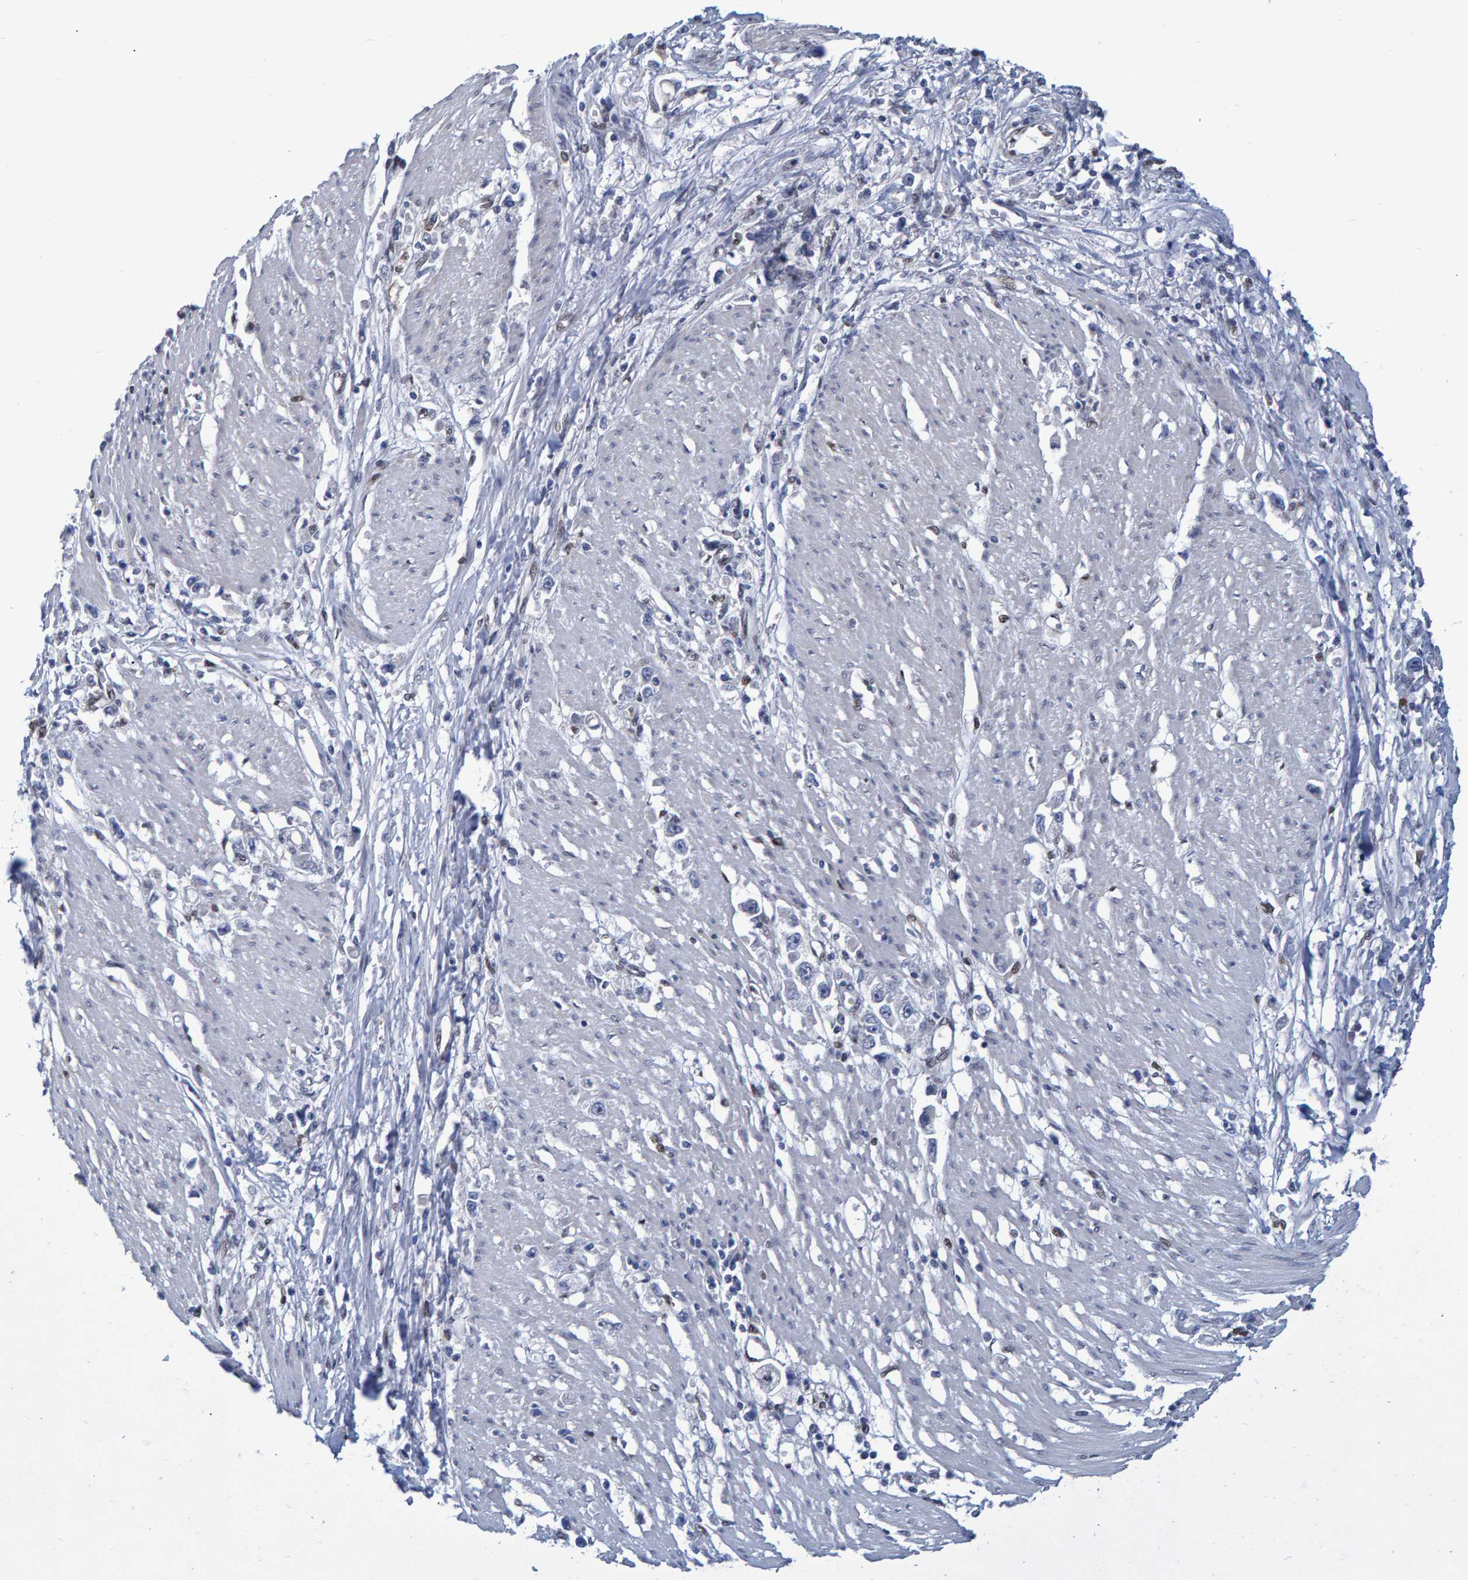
{"staining": {"intensity": "negative", "quantity": "none", "location": "none"}, "tissue": "stomach cancer", "cell_type": "Tumor cells", "image_type": "cancer", "snomed": [{"axis": "morphology", "description": "Adenocarcinoma, NOS"}, {"axis": "topography", "description": "Stomach"}], "caption": "A micrograph of stomach adenocarcinoma stained for a protein reveals no brown staining in tumor cells.", "gene": "QKI", "patient": {"sex": "female", "age": 59}}